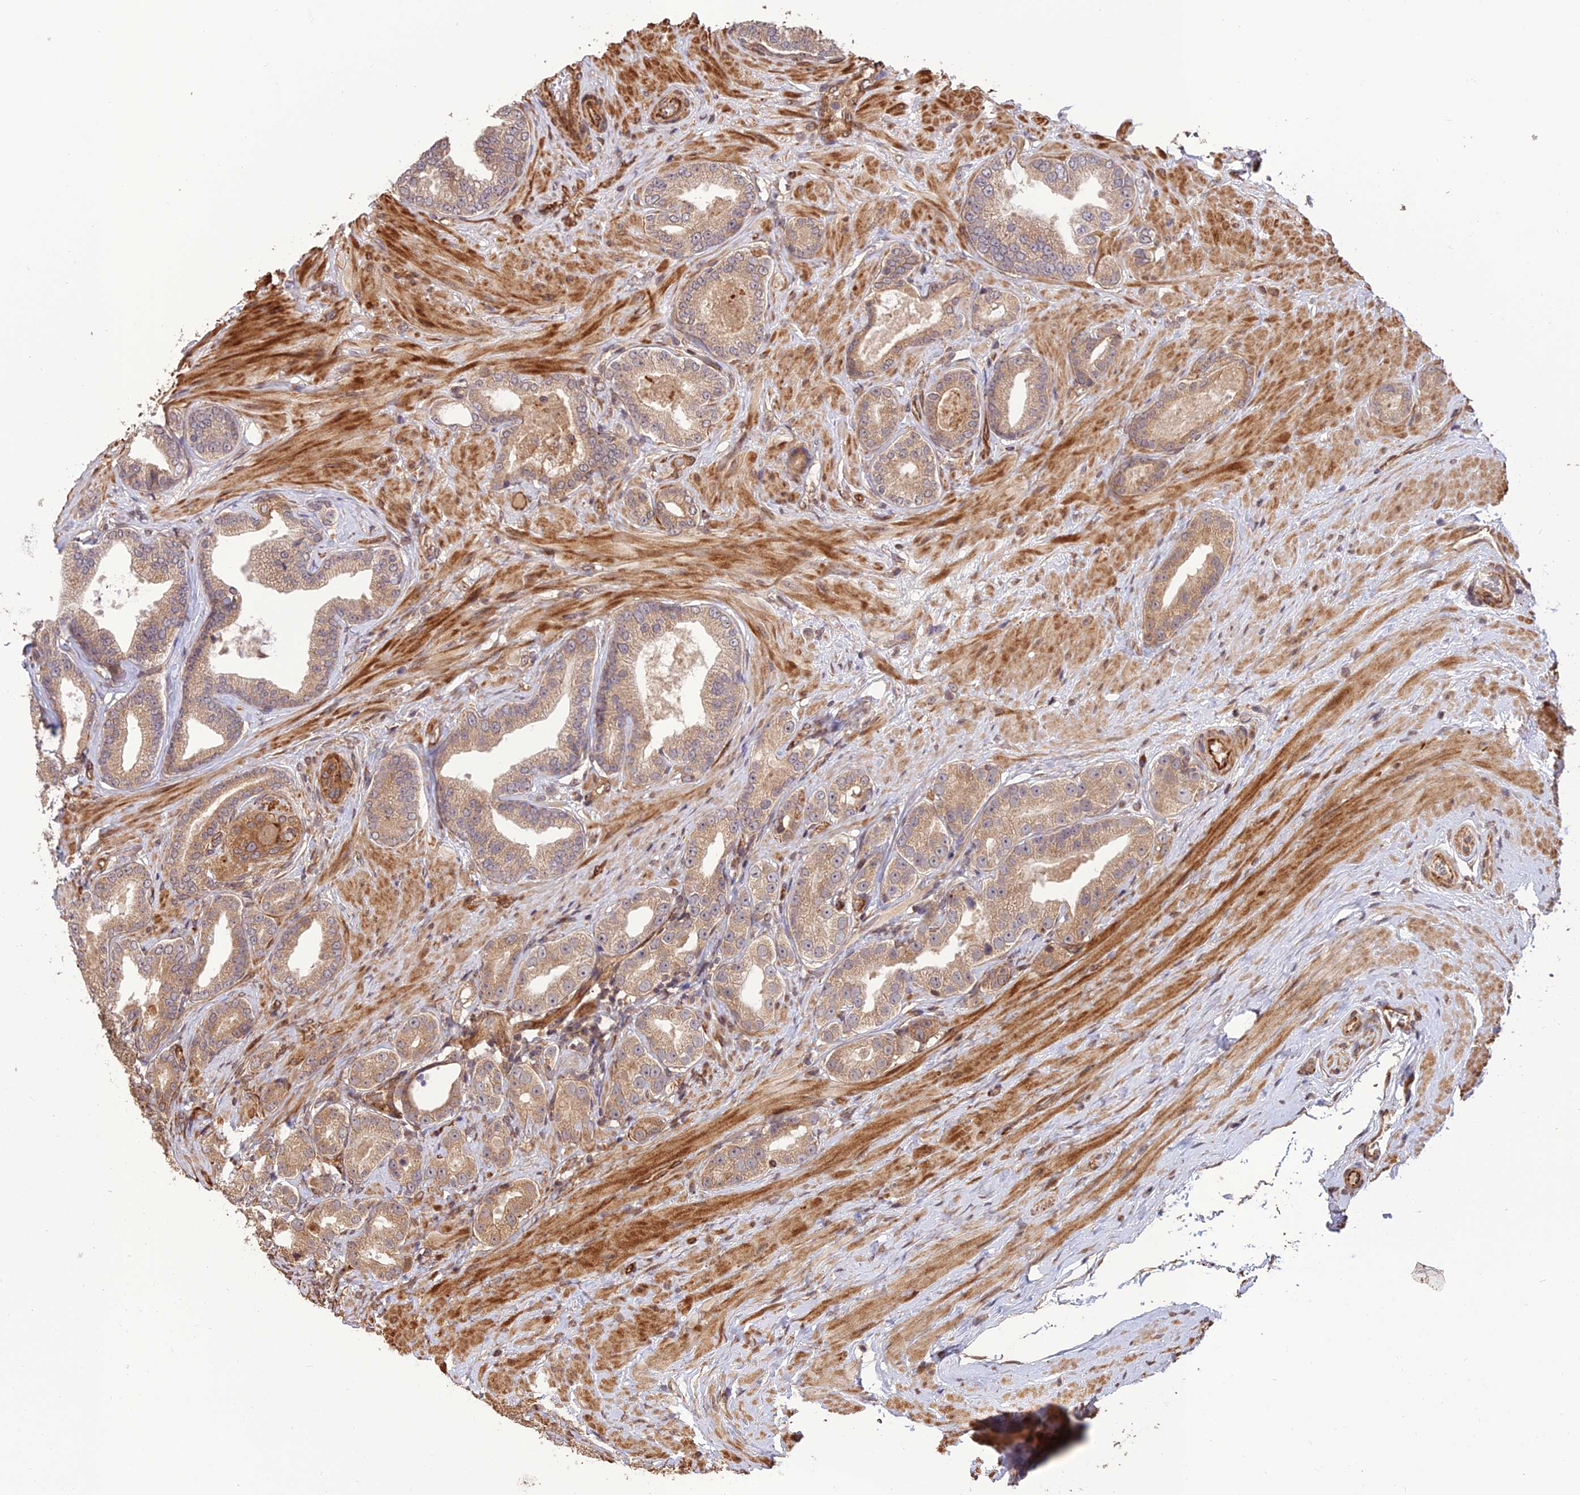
{"staining": {"intensity": "moderate", "quantity": ">75%", "location": "cytoplasmic/membranous"}, "tissue": "prostate cancer", "cell_type": "Tumor cells", "image_type": "cancer", "snomed": [{"axis": "morphology", "description": "Adenocarcinoma, Low grade"}, {"axis": "topography", "description": "Prostate"}], "caption": "Immunohistochemistry (IHC) (DAB (3,3'-diaminobenzidine)) staining of prostate cancer demonstrates moderate cytoplasmic/membranous protein positivity in about >75% of tumor cells. (Brightfield microscopy of DAB IHC at high magnification).", "gene": "CREBL2", "patient": {"sex": "male", "age": 63}}